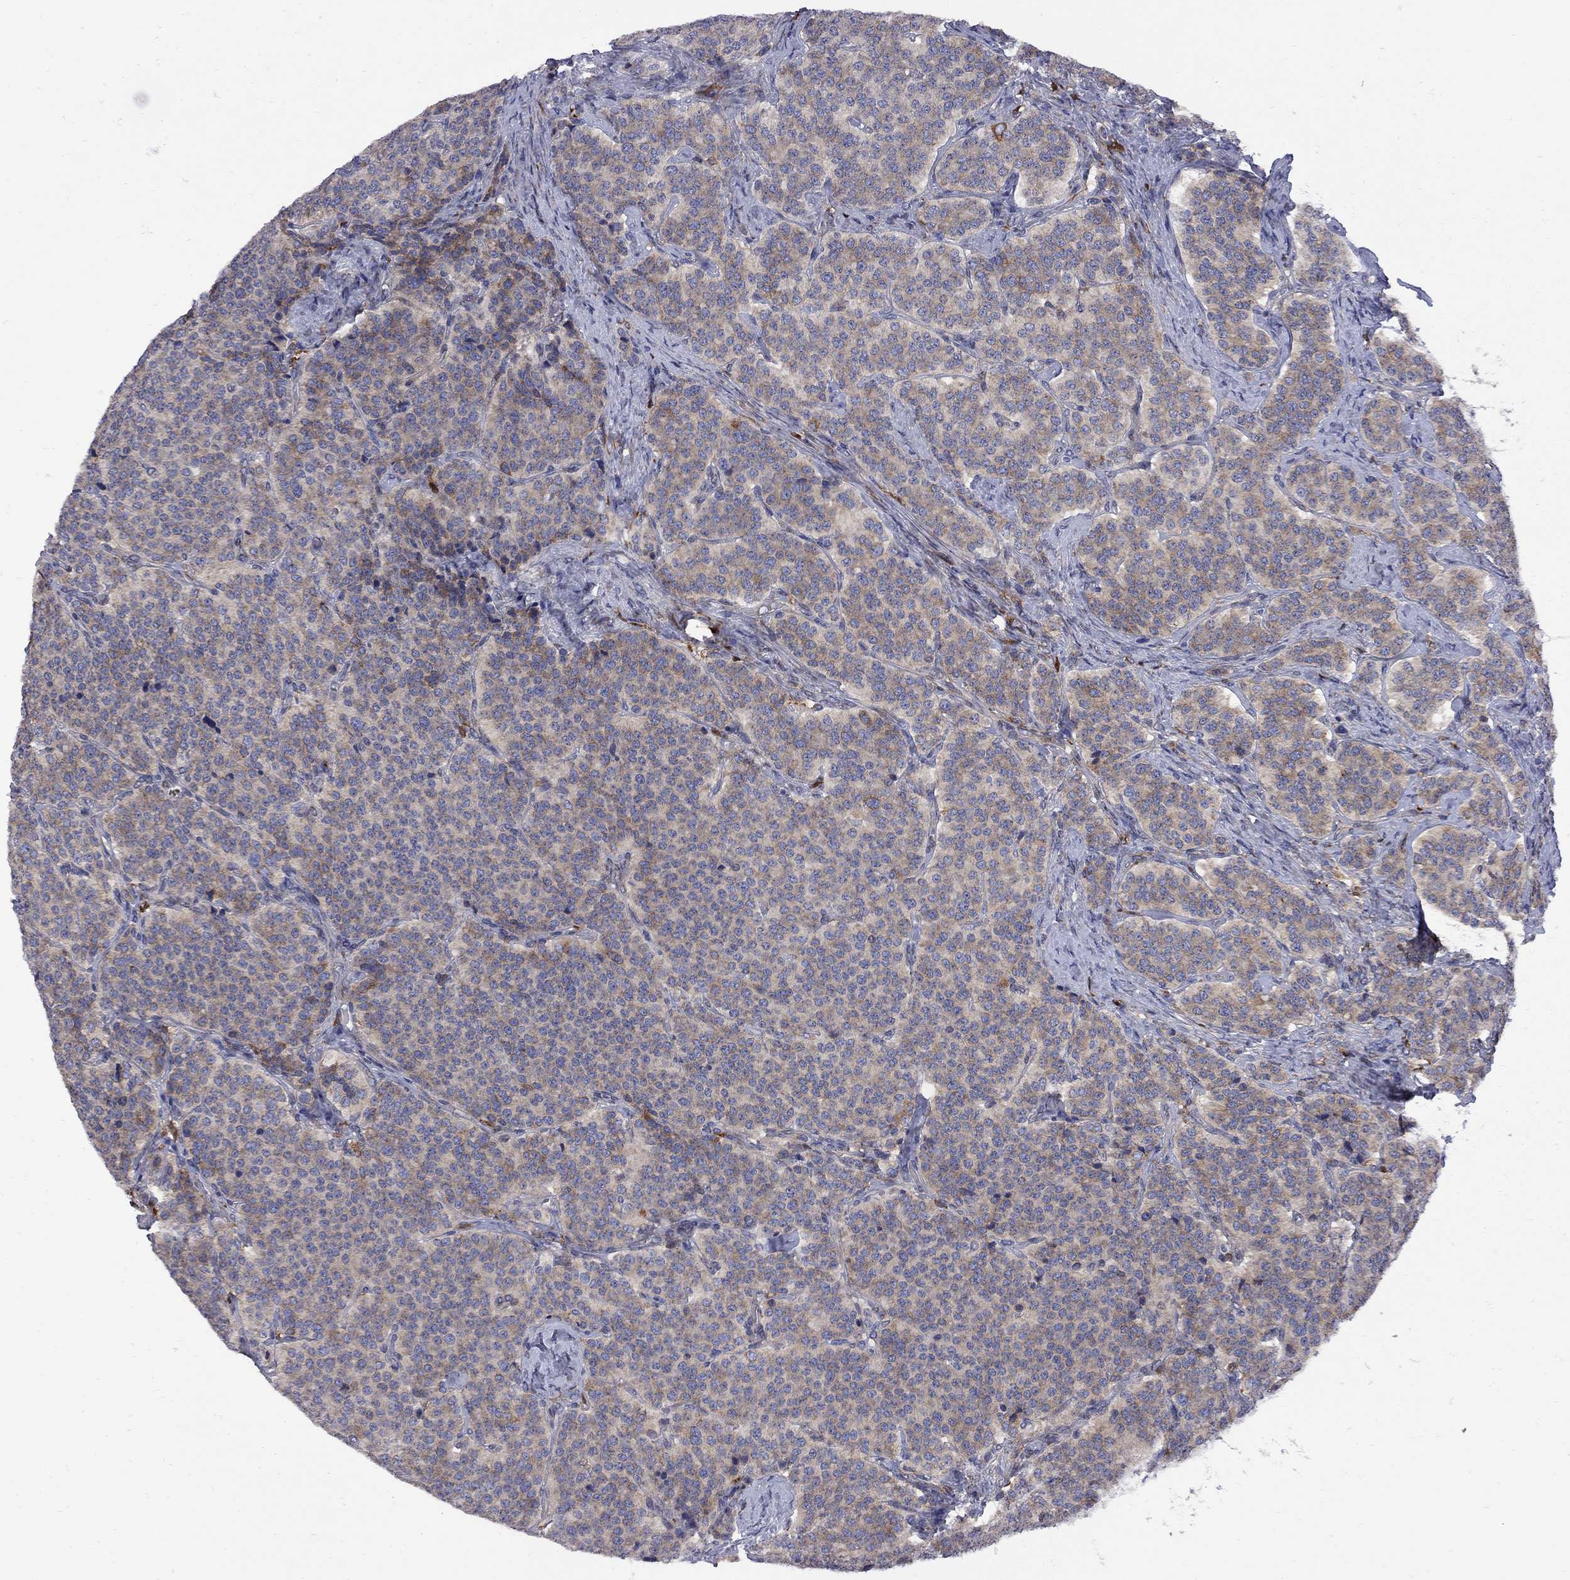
{"staining": {"intensity": "moderate", "quantity": "<25%", "location": "cytoplasmic/membranous"}, "tissue": "carcinoid", "cell_type": "Tumor cells", "image_type": "cancer", "snomed": [{"axis": "morphology", "description": "Carcinoid, malignant, NOS"}, {"axis": "topography", "description": "Small intestine"}], "caption": "The photomicrograph displays immunohistochemical staining of carcinoid (malignant). There is moderate cytoplasmic/membranous staining is appreciated in about <25% of tumor cells. The staining was performed using DAB (3,3'-diaminobenzidine) to visualize the protein expression in brown, while the nuclei were stained in blue with hematoxylin (Magnification: 20x).", "gene": "MTHFR", "patient": {"sex": "female", "age": 58}}